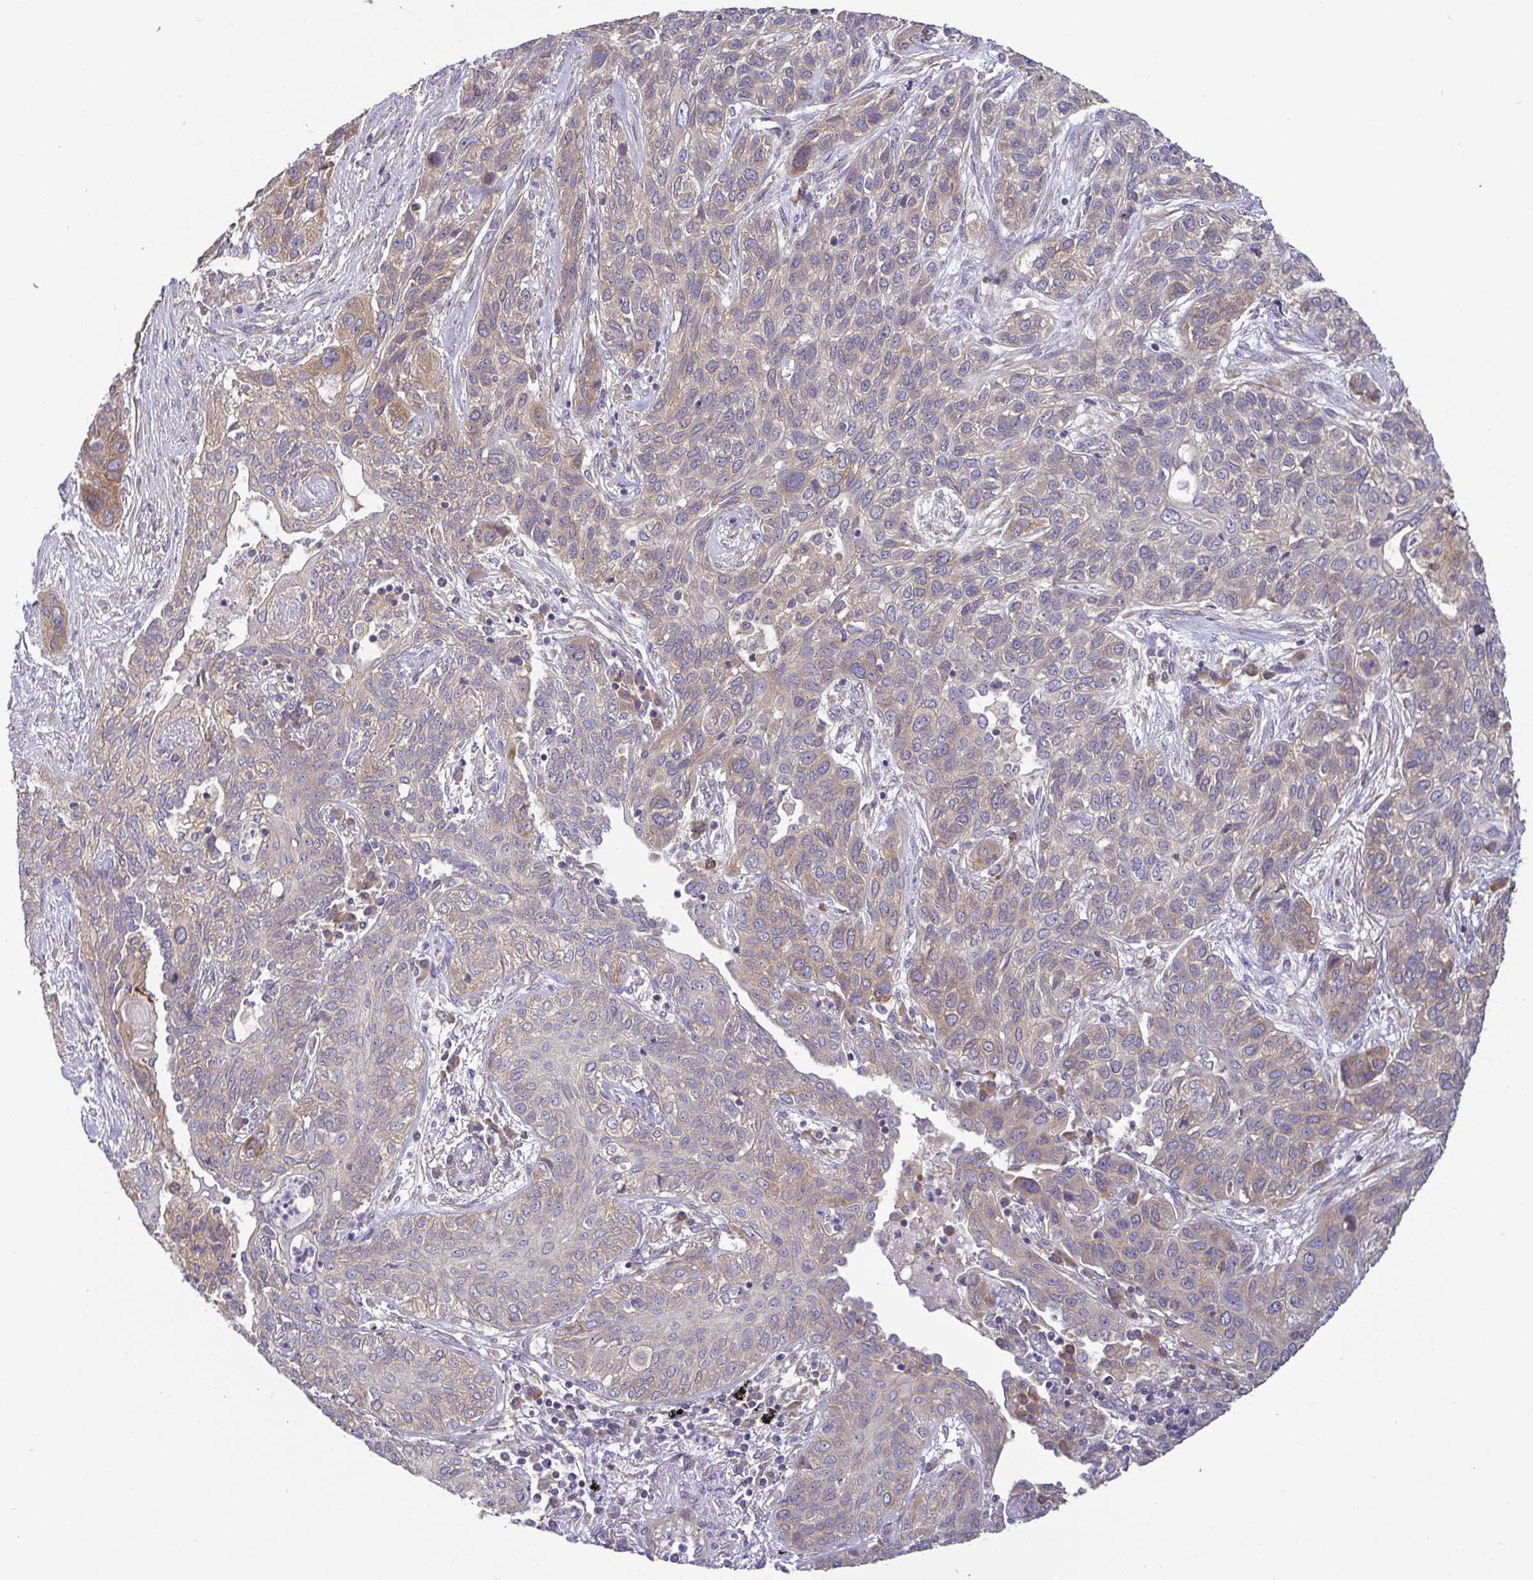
{"staining": {"intensity": "weak", "quantity": "25%-75%", "location": "cytoplasmic/membranous"}, "tissue": "lung cancer", "cell_type": "Tumor cells", "image_type": "cancer", "snomed": [{"axis": "morphology", "description": "Squamous cell carcinoma, NOS"}, {"axis": "topography", "description": "Lung"}], "caption": "This histopathology image reveals IHC staining of lung cancer, with low weak cytoplasmic/membranous expression in approximately 25%-75% of tumor cells.", "gene": "LMF2", "patient": {"sex": "female", "age": 70}}